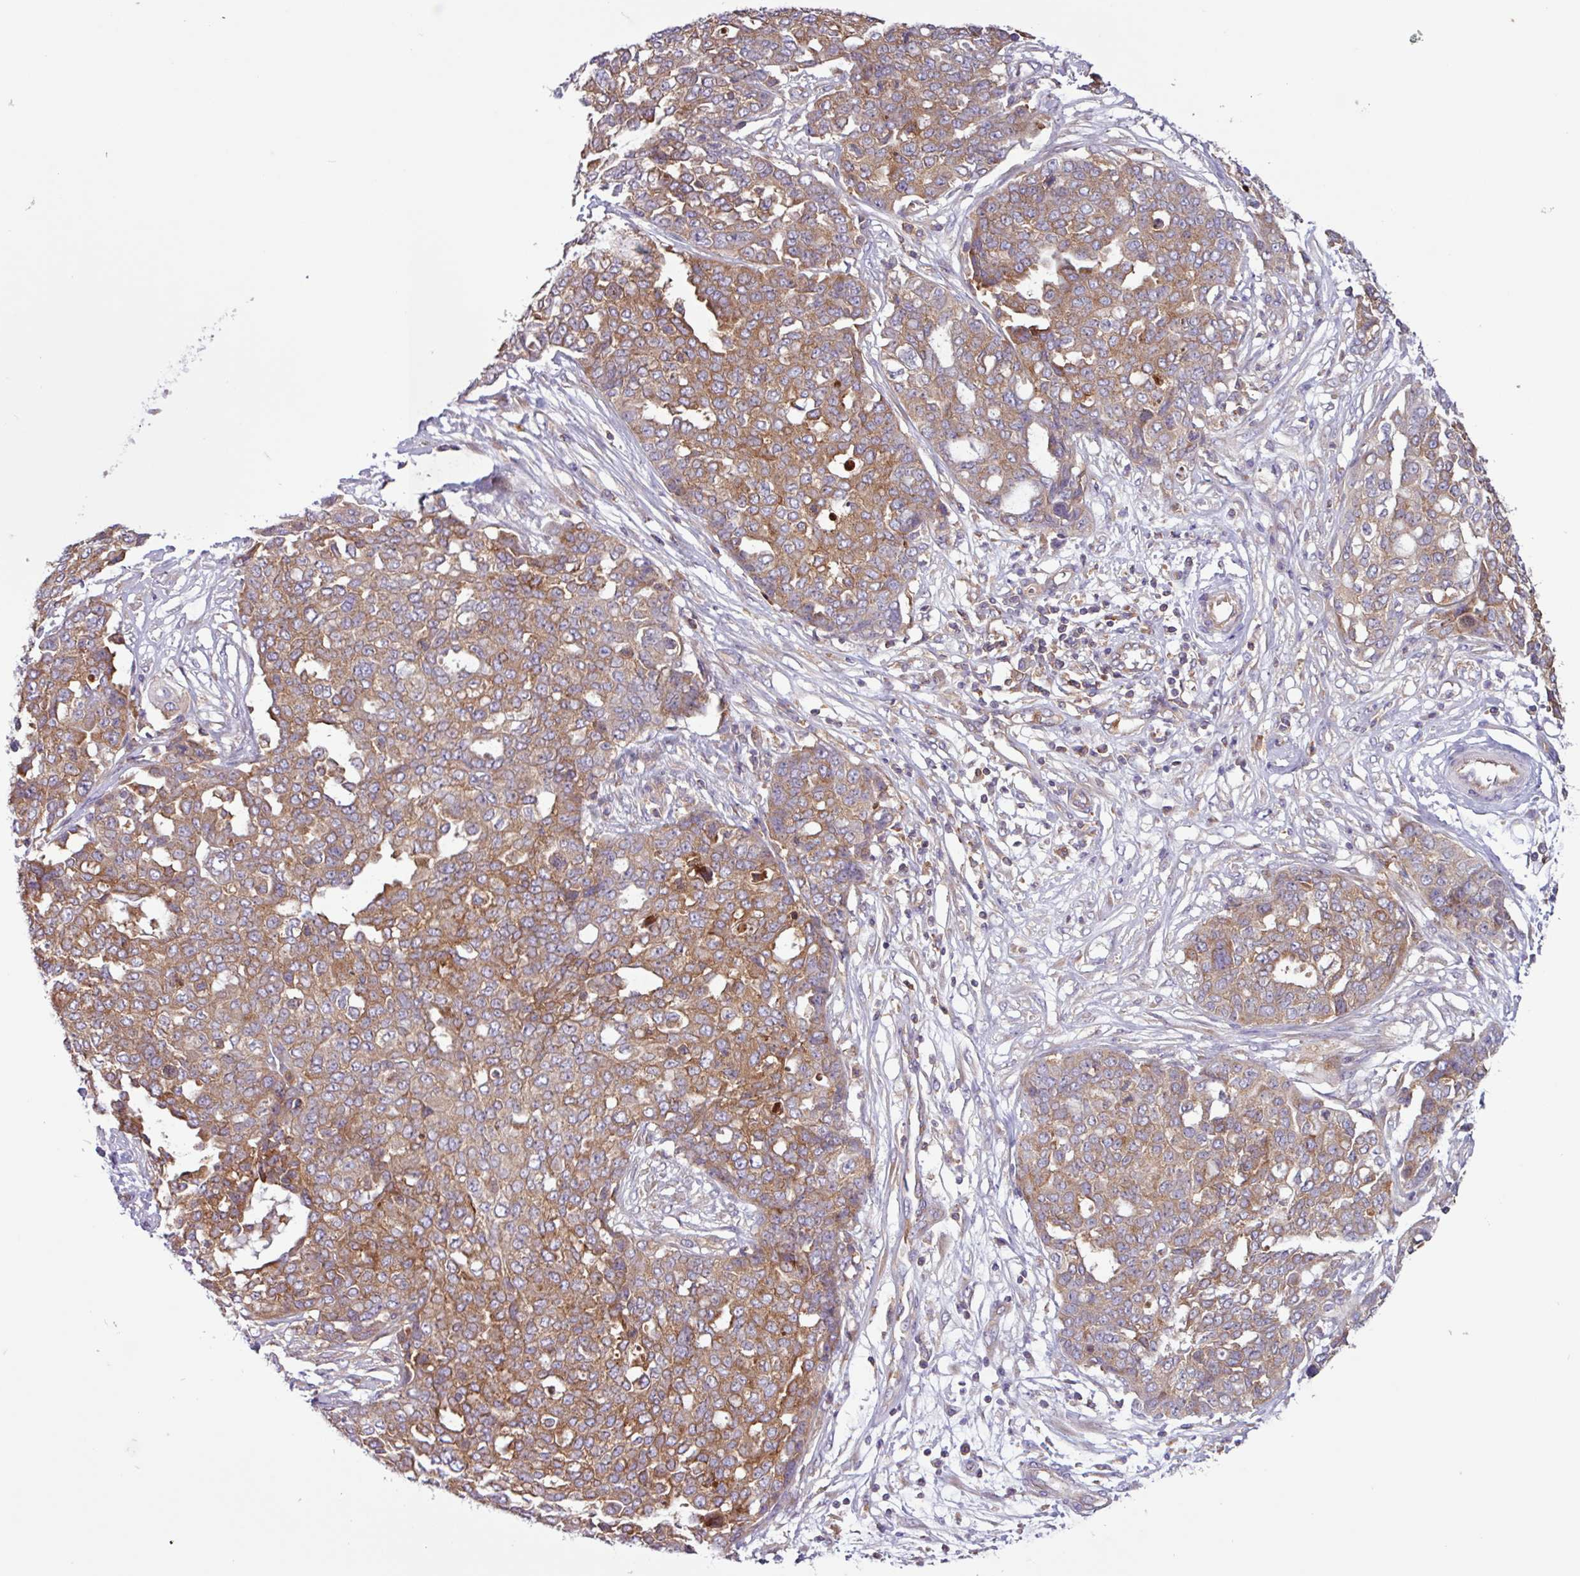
{"staining": {"intensity": "moderate", "quantity": ">75%", "location": "cytoplasmic/membranous"}, "tissue": "ovarian cancer", "cell_type": "Tumor cells", "image_type": "cancer", "snomed": [{"axis": "morphology", "description": "Cystadenocarcinoma, serous, NOS"}, {"axis": "topography", "description": "Soft tissue"}, {"axis": "topography", "description": "Ovary"}], "caption": "A medium amount of moderate cytoplasmic/membranous staining is seen in approximately >75% of tumor cells in ovarian cancer (serous cystadenocarcinoma) tissue. (DAB IHC, brown staining for protein, blue staining for nuclei).", "gene": "ACTR3", "patient": {"sex": "female", "age": 57}}